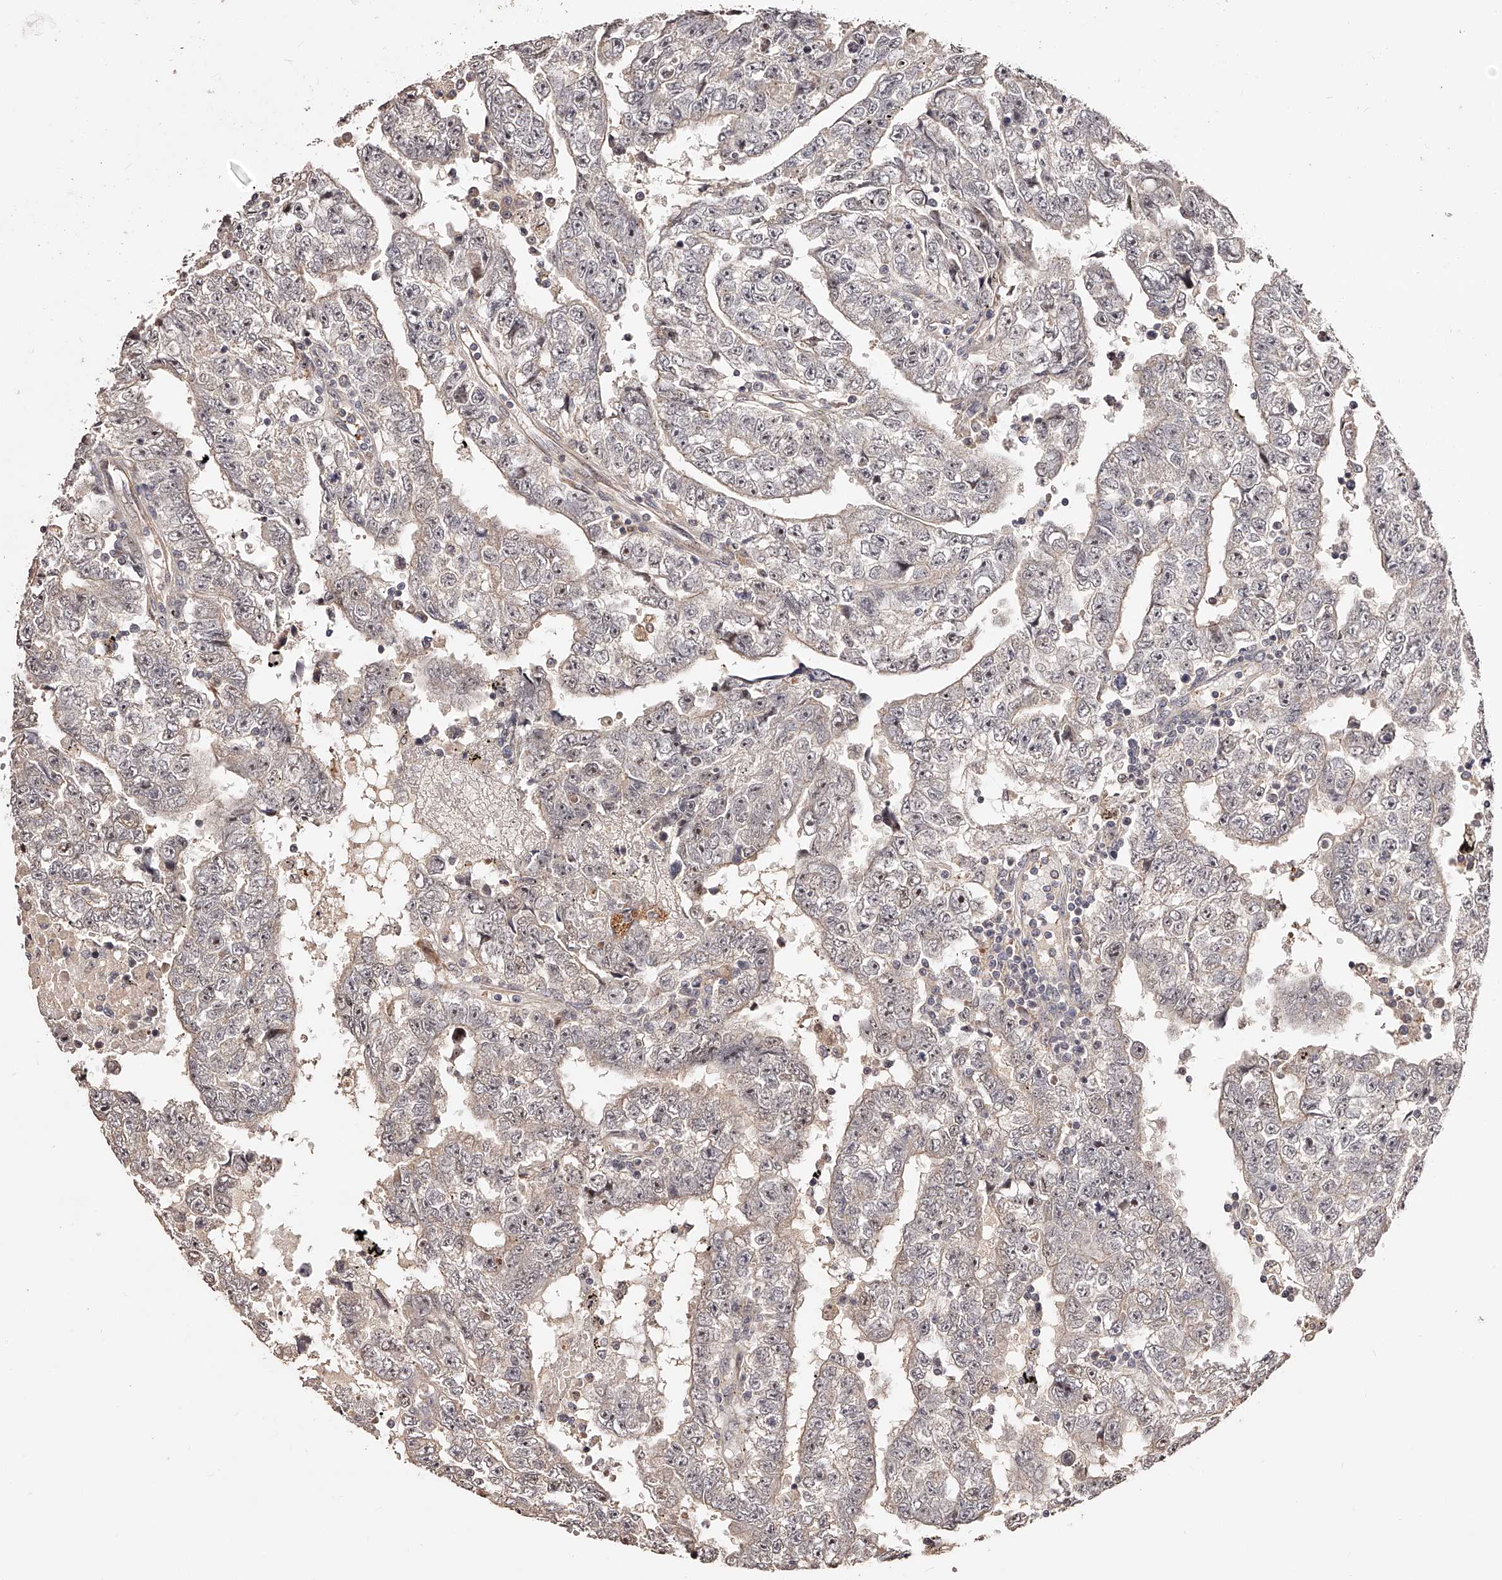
{"staining": {"intensity": "negative", "quantity": "none", "location": "none"}, "tissue": "testis cancer", "cell_type": "Tumor cells", "image_type": "cancer", "snomed": [{"axis": "morphology", "description": "Carcinoma, Embryonal, NOS"}, {"axis": "topography", "description": "Testis"}], "caption": "Immunohistochemistry of testis cancer demonstrates no expression in tumor cells.", "gene": "ZNF502", "patient": {"sex": "male", "age": 25}}